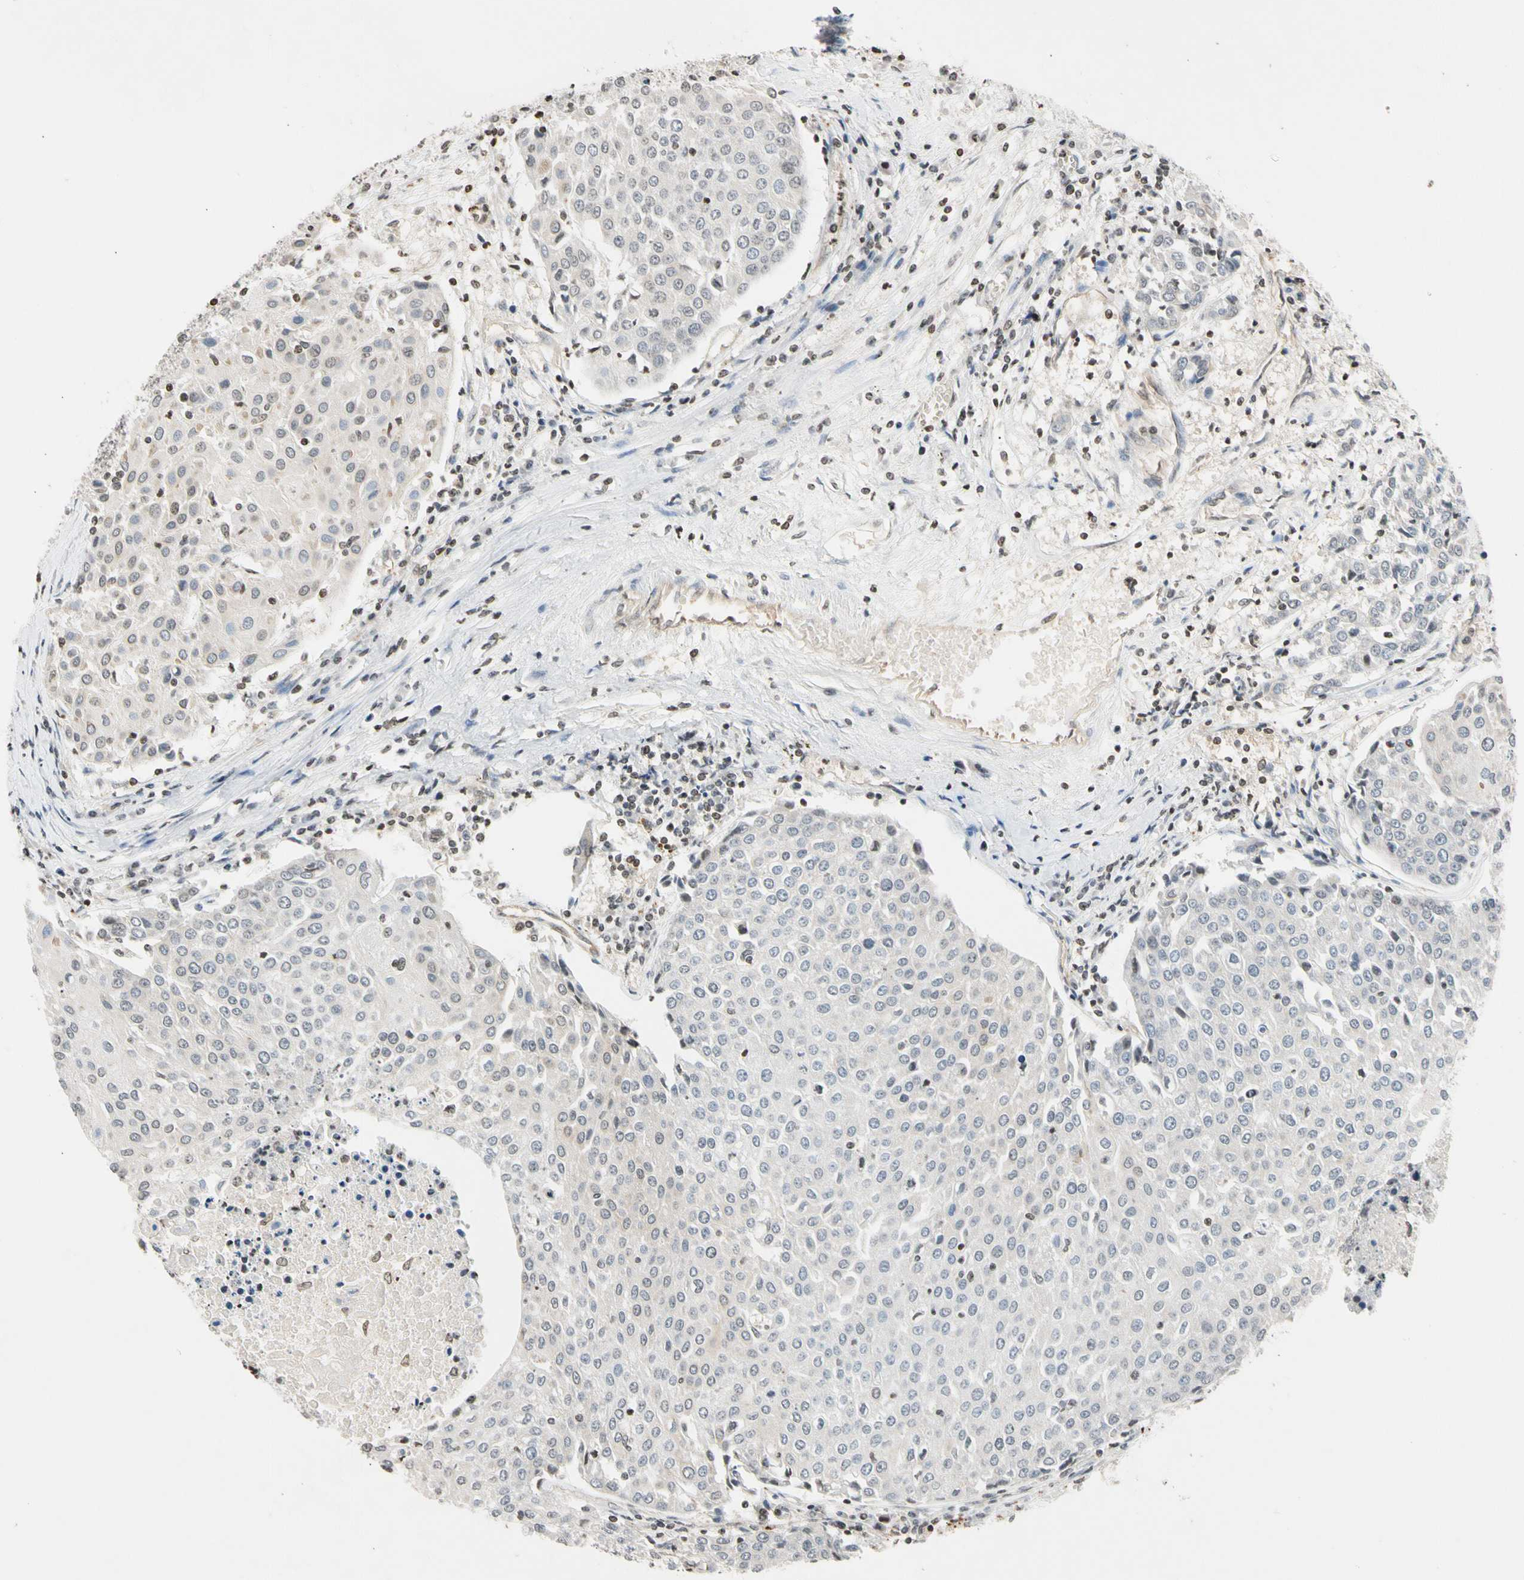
{"staining": {"intensity": "negative", "quantity": "none", "location": "none"}, "tissue": "urothelial cancer", "cell_type": "Tumor cells", "image_type": "cancer", "snomed": [{"axis": "morphology", "description": "Urothelial carcinoma, High grade"}, {"axis": "topography", "description": "Urinary bladder"}], "caption": "A high-resolution histopathology image shows immunohistochemistry (IHC) staining of urothelial cancer, which exhibits no significant expression in tumor cells.", "gene": "GPX4", "patient": {"sex": "female", "age": 85}}